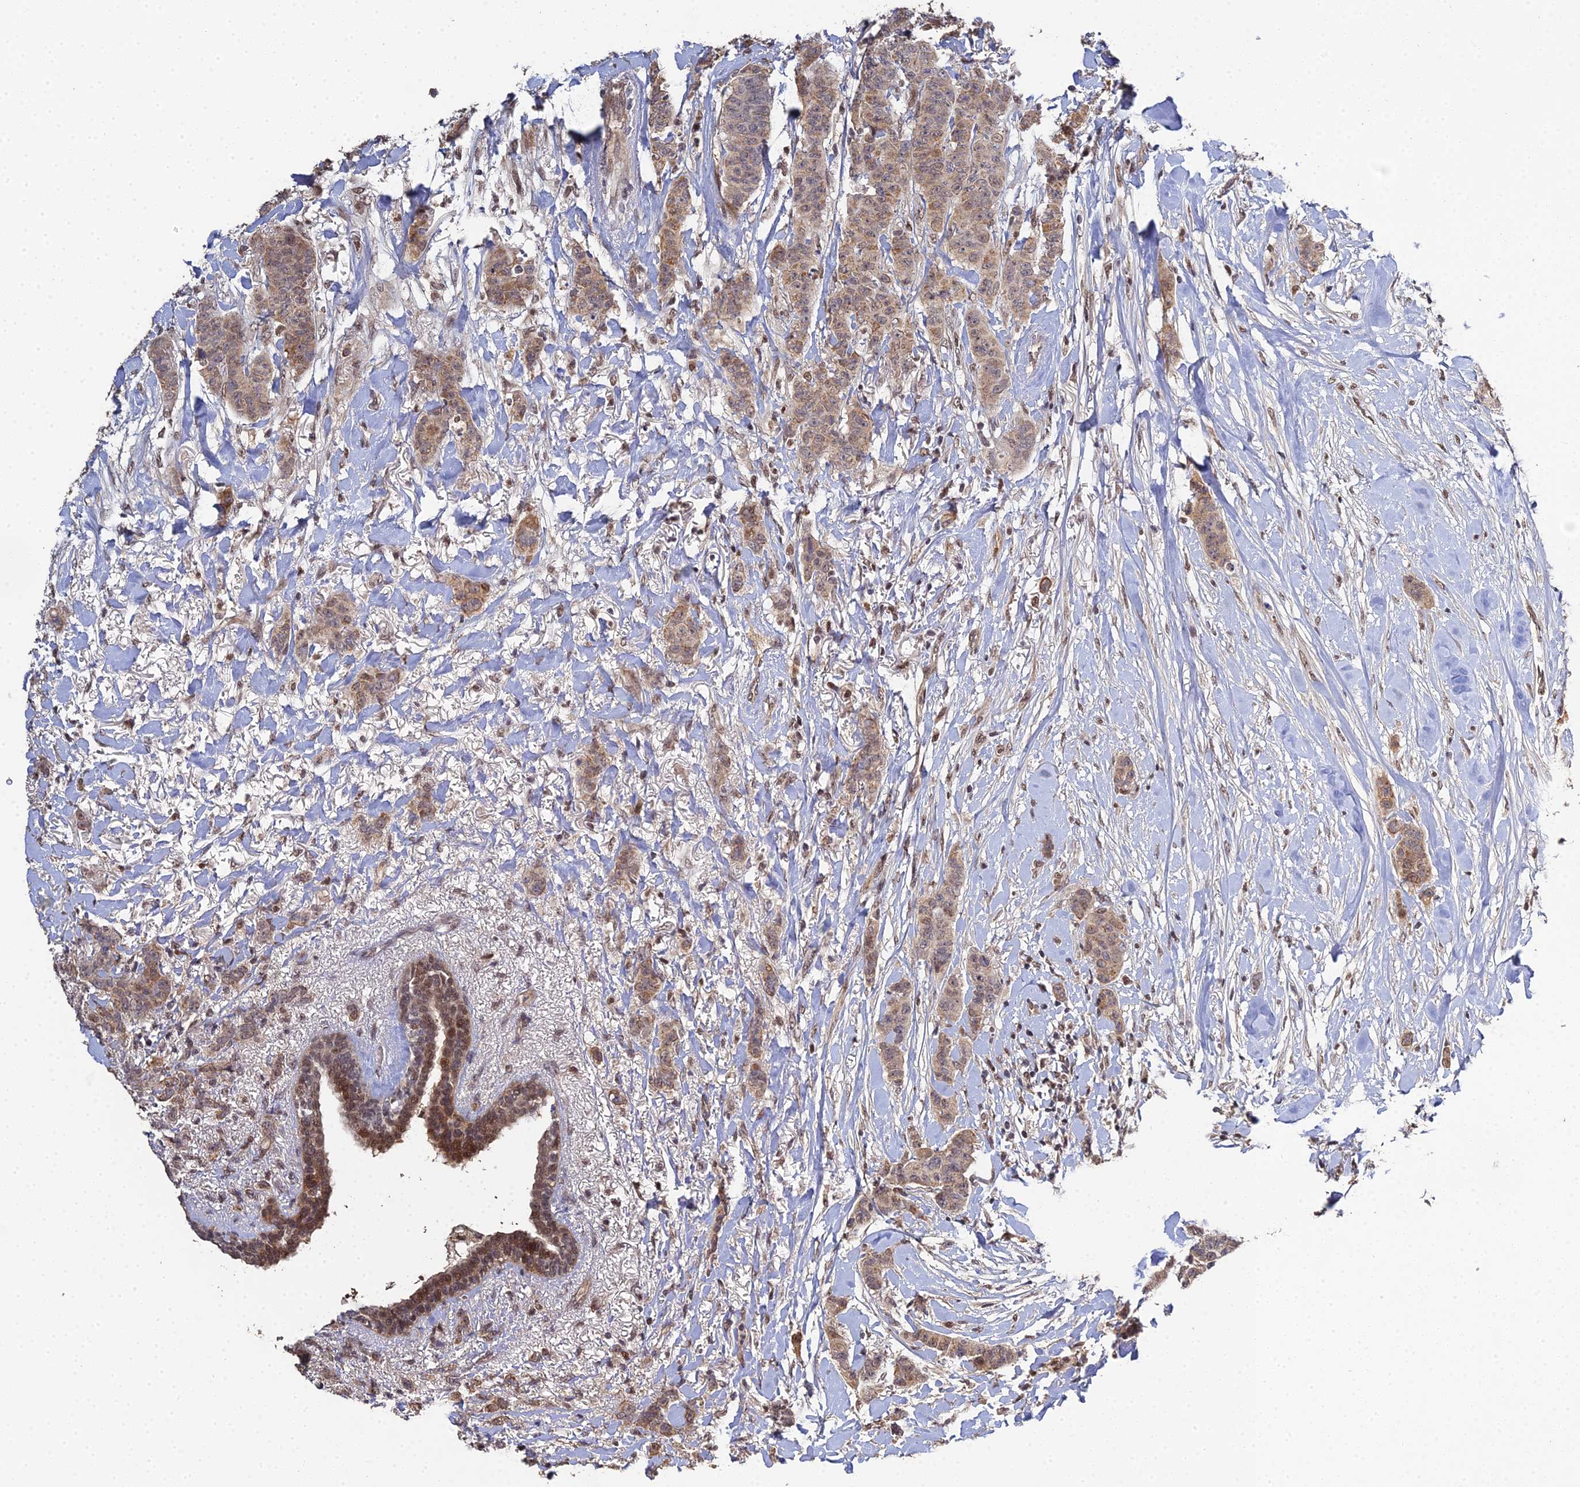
{"staining": {"intensity": "moderate", "quantity": ">75%", "location": "cytoplasmic/membranous,nuclear"}, "tissue": "breast cancer", "cell_type": "Tumor cells", "image_type": "cancer", "snomed": [{"axis": "morphology", "description": "Duct carcinoma"}, {"axis": "topography", "description": "Breast"}], "caption": "This is an image of IHC staining of intraductal carcinoma (breast), which shows moderate expression in the cytoplasmic/membranous and nuclear of tumor cells.", "gene": "ERCC5", "patient": {"sex": "female", "age": 40}}